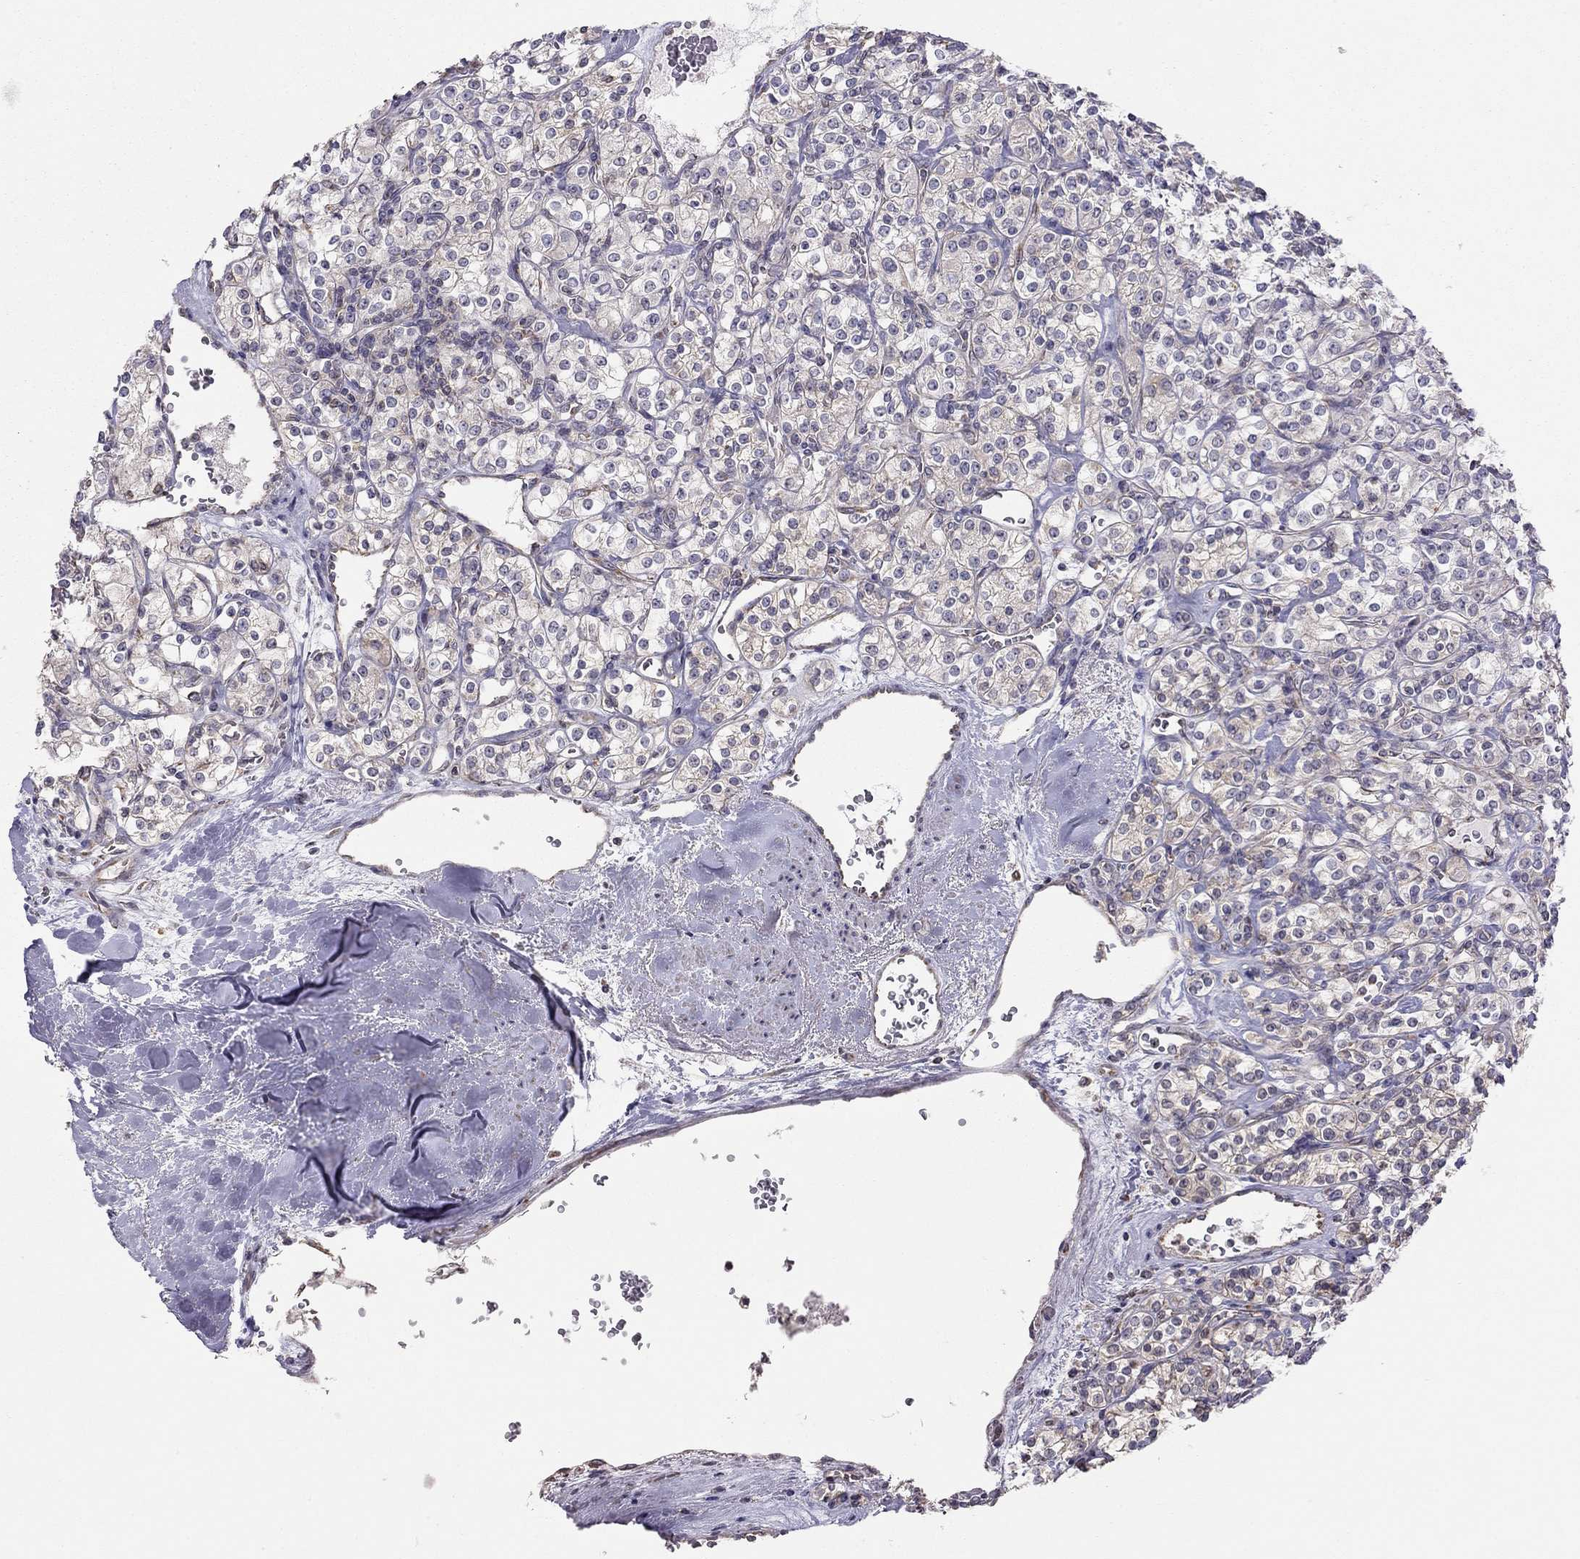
{"staining": {"intensity": "negative", "quantity": "none", "location": "none"}, "tissue": "renal cancer", "cell_type": "Tumor cells", "image_type": "cancer", "snomed": [{"axis": "morphology", "description": "Adenocarcinoma, NOS"}, {"axis": "topography", "description": "Kidney"}], "caption": "The immunohistochemistry (IHC) image has no significant staining in tumor cells of renal cancer (adenocarcinoma) tissue.", "gene": "LRIT3", "patient": {"sex": "male", "age": 77}}